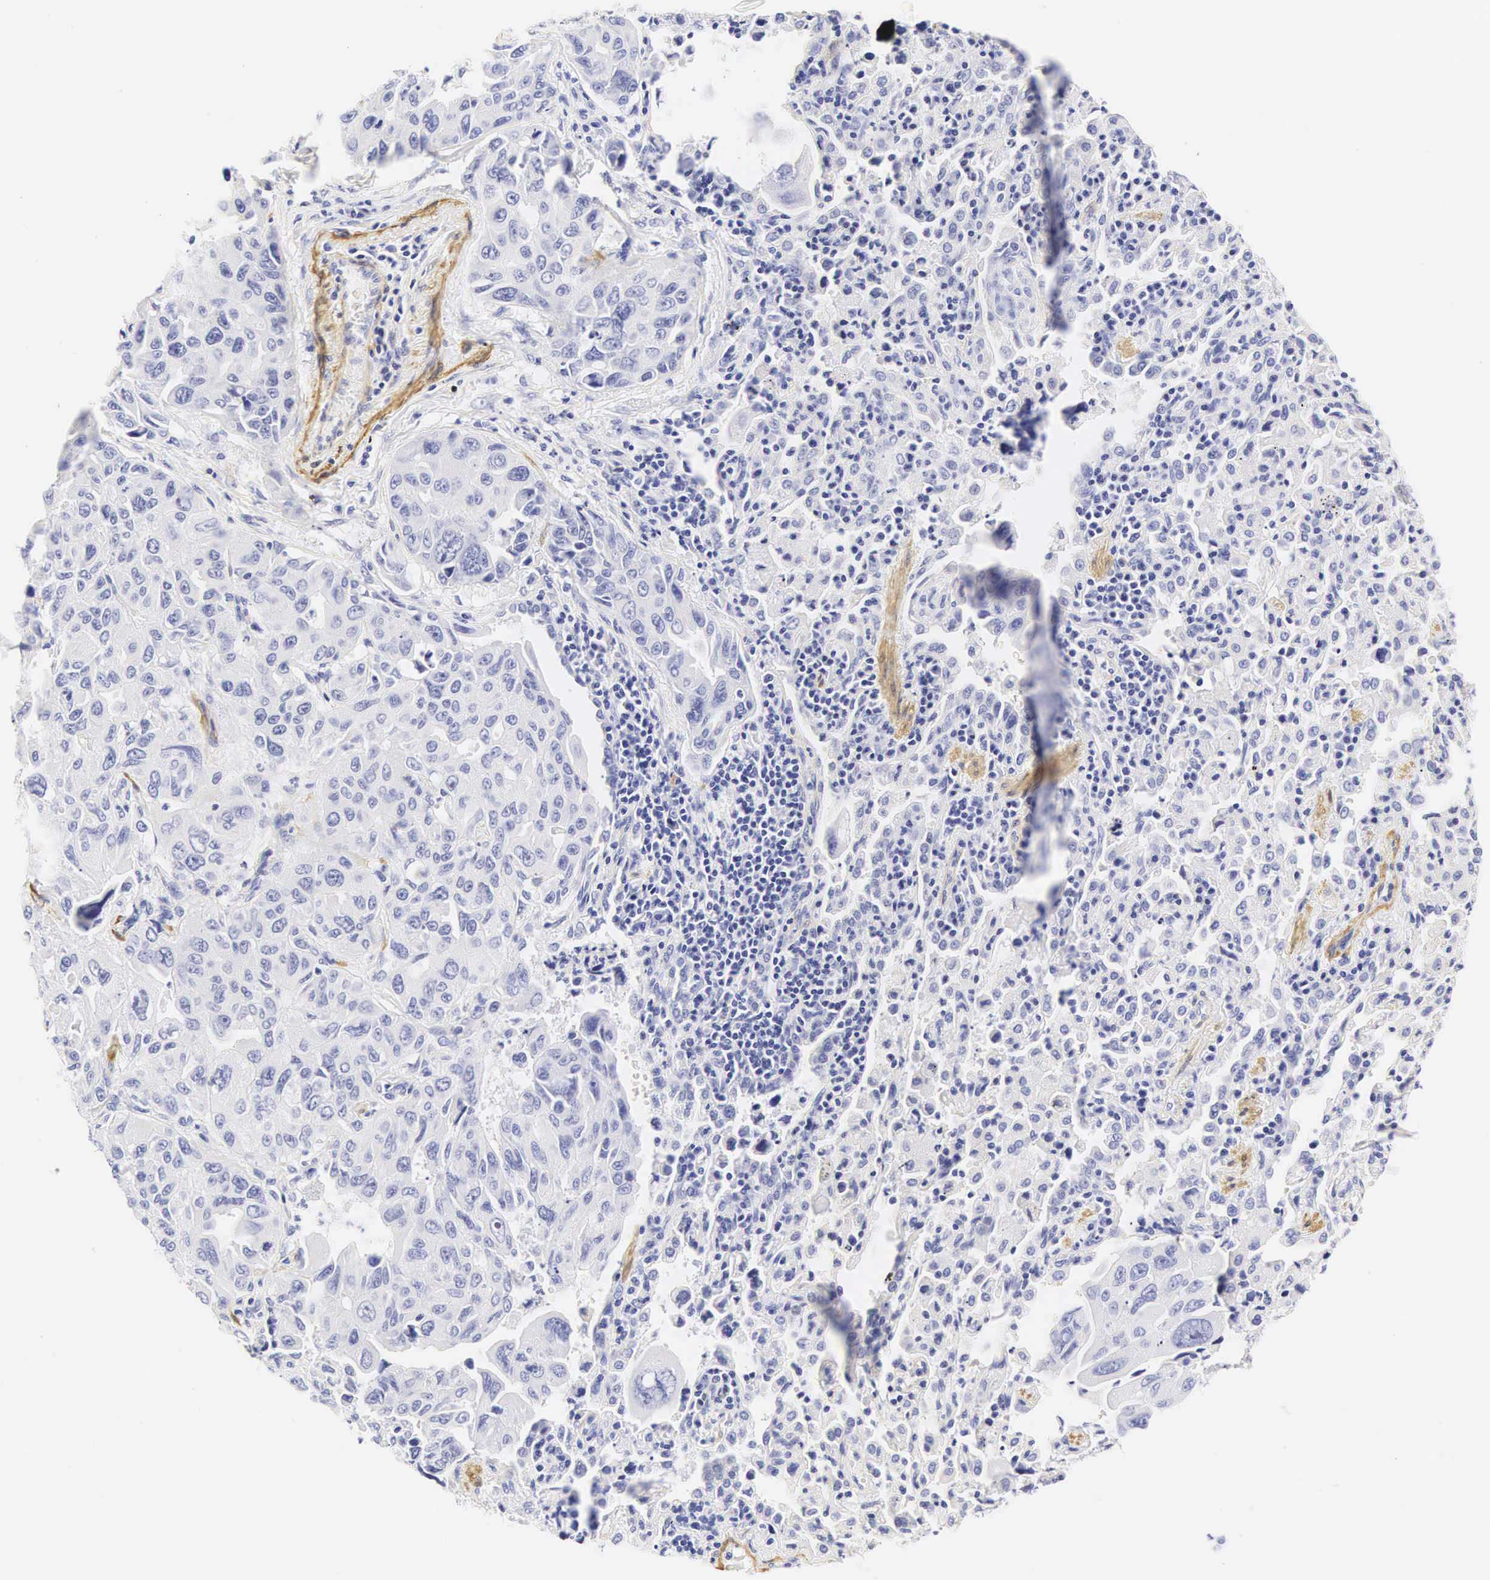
{"staining": {"intensity": "negative", "quantity": "none", "location": "none"}, "tissue": "lung cancer", "cell_type": "Tumor cells", "image_type": "cancer", "snomed": [{"axis": "morphology", "description": "Adenocarcinoma, NOS"}, {"axis": "topography", "description": "Lung"}], "caption": "IHC of lung adenocarcinoma displays no positivity in tumor cells. (Stains: DAB (3,3'-diaminobenzidine) IHC with hematoxylin counter stain, Microscopy: brightfield microscopy at high magnification).", "gene": "CNN1", "patient": {"sex": "male", "age": 64}}